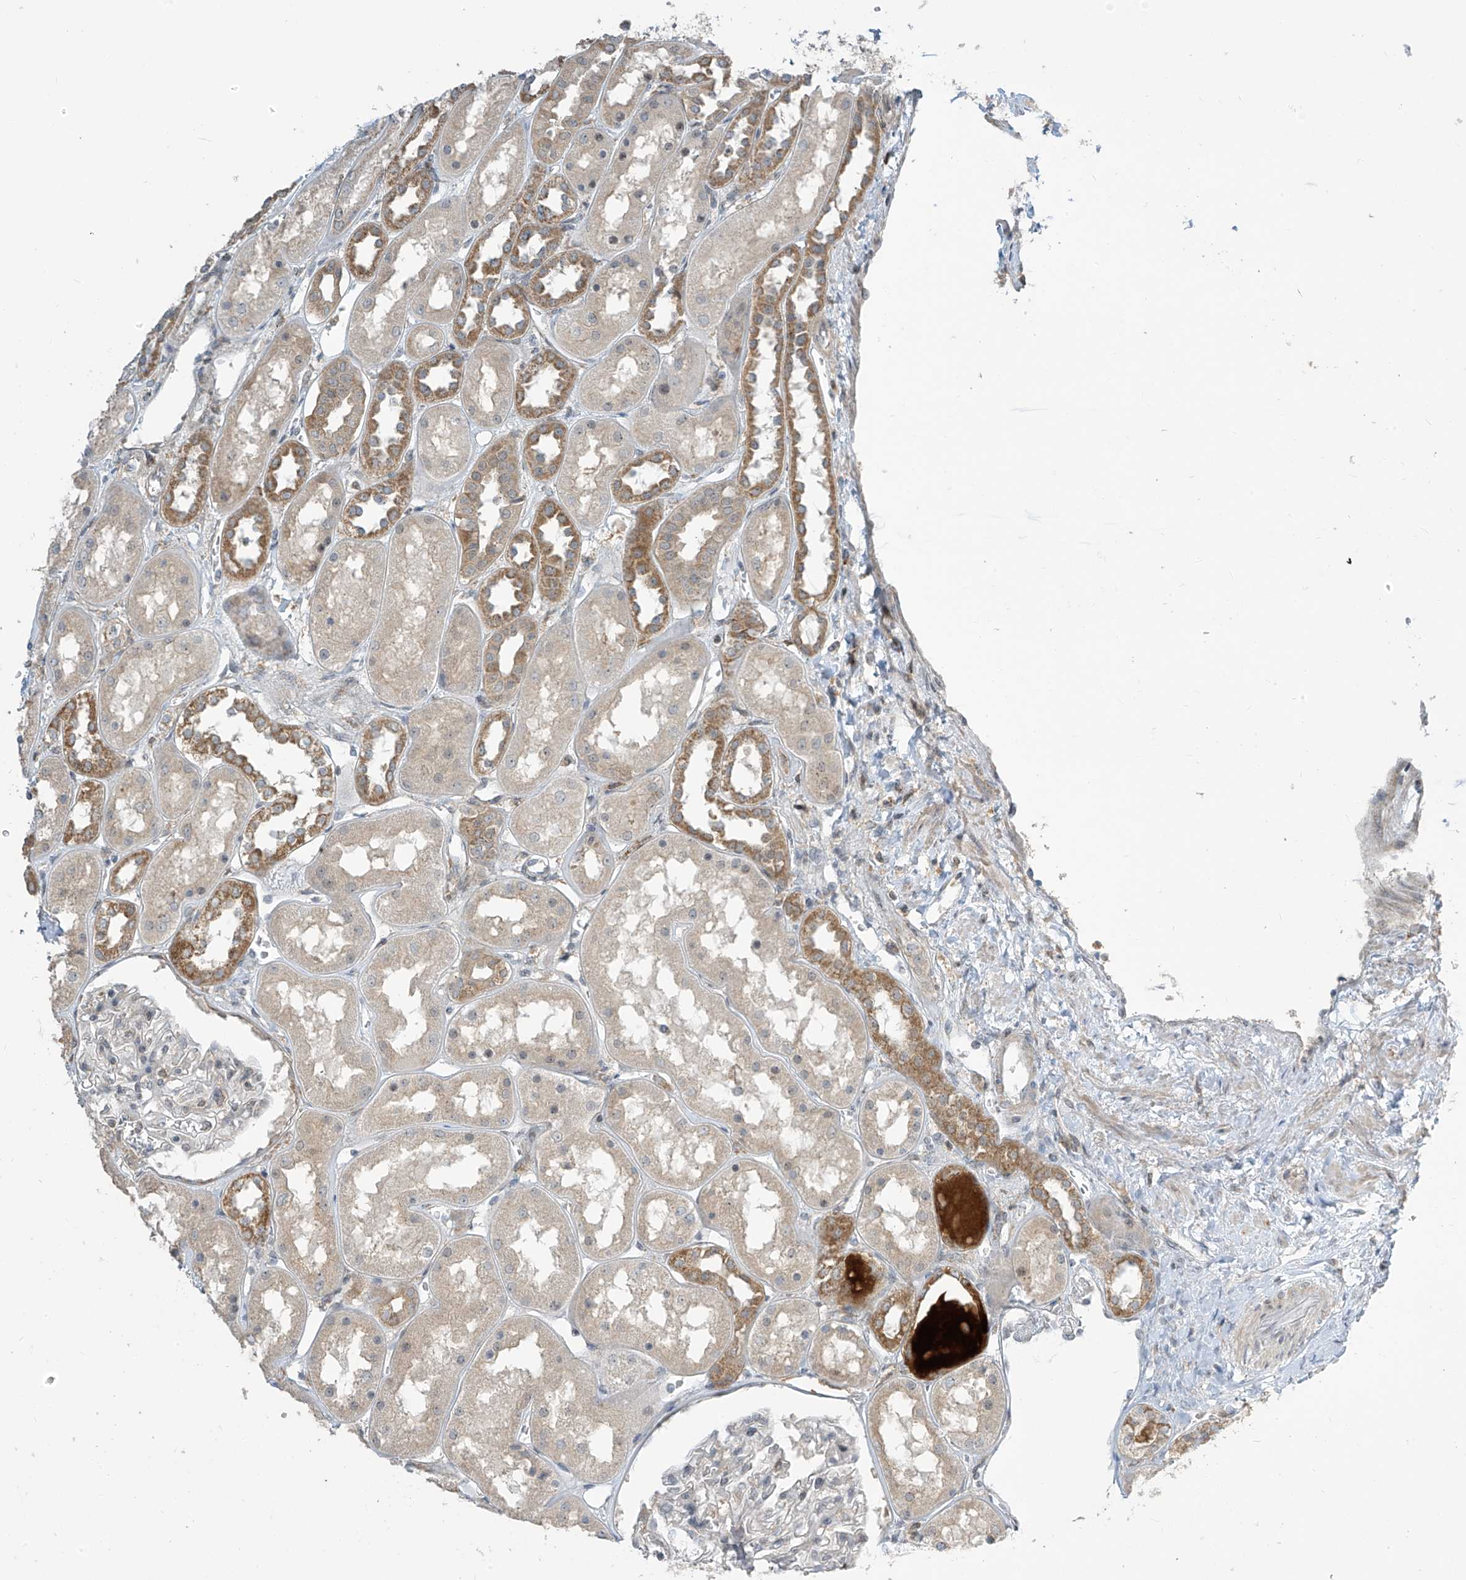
{"staining": {"intensity": "negative", "quantity": "none", "location": "none"}, "tissue": "kidney", "cell_type": "Cells in glomeruli", "image_type": "normal", "snomed": [{"axis": "morphology", "description": "Normal tissue, NOS"}, {"axis": "topography", "description": "Kidney"}], "caption": "IHC of normal kidney shows no positivity in cells in glomeruli.", "gene": "PARVG", "patient": {"sex": "male", "age": 70}}